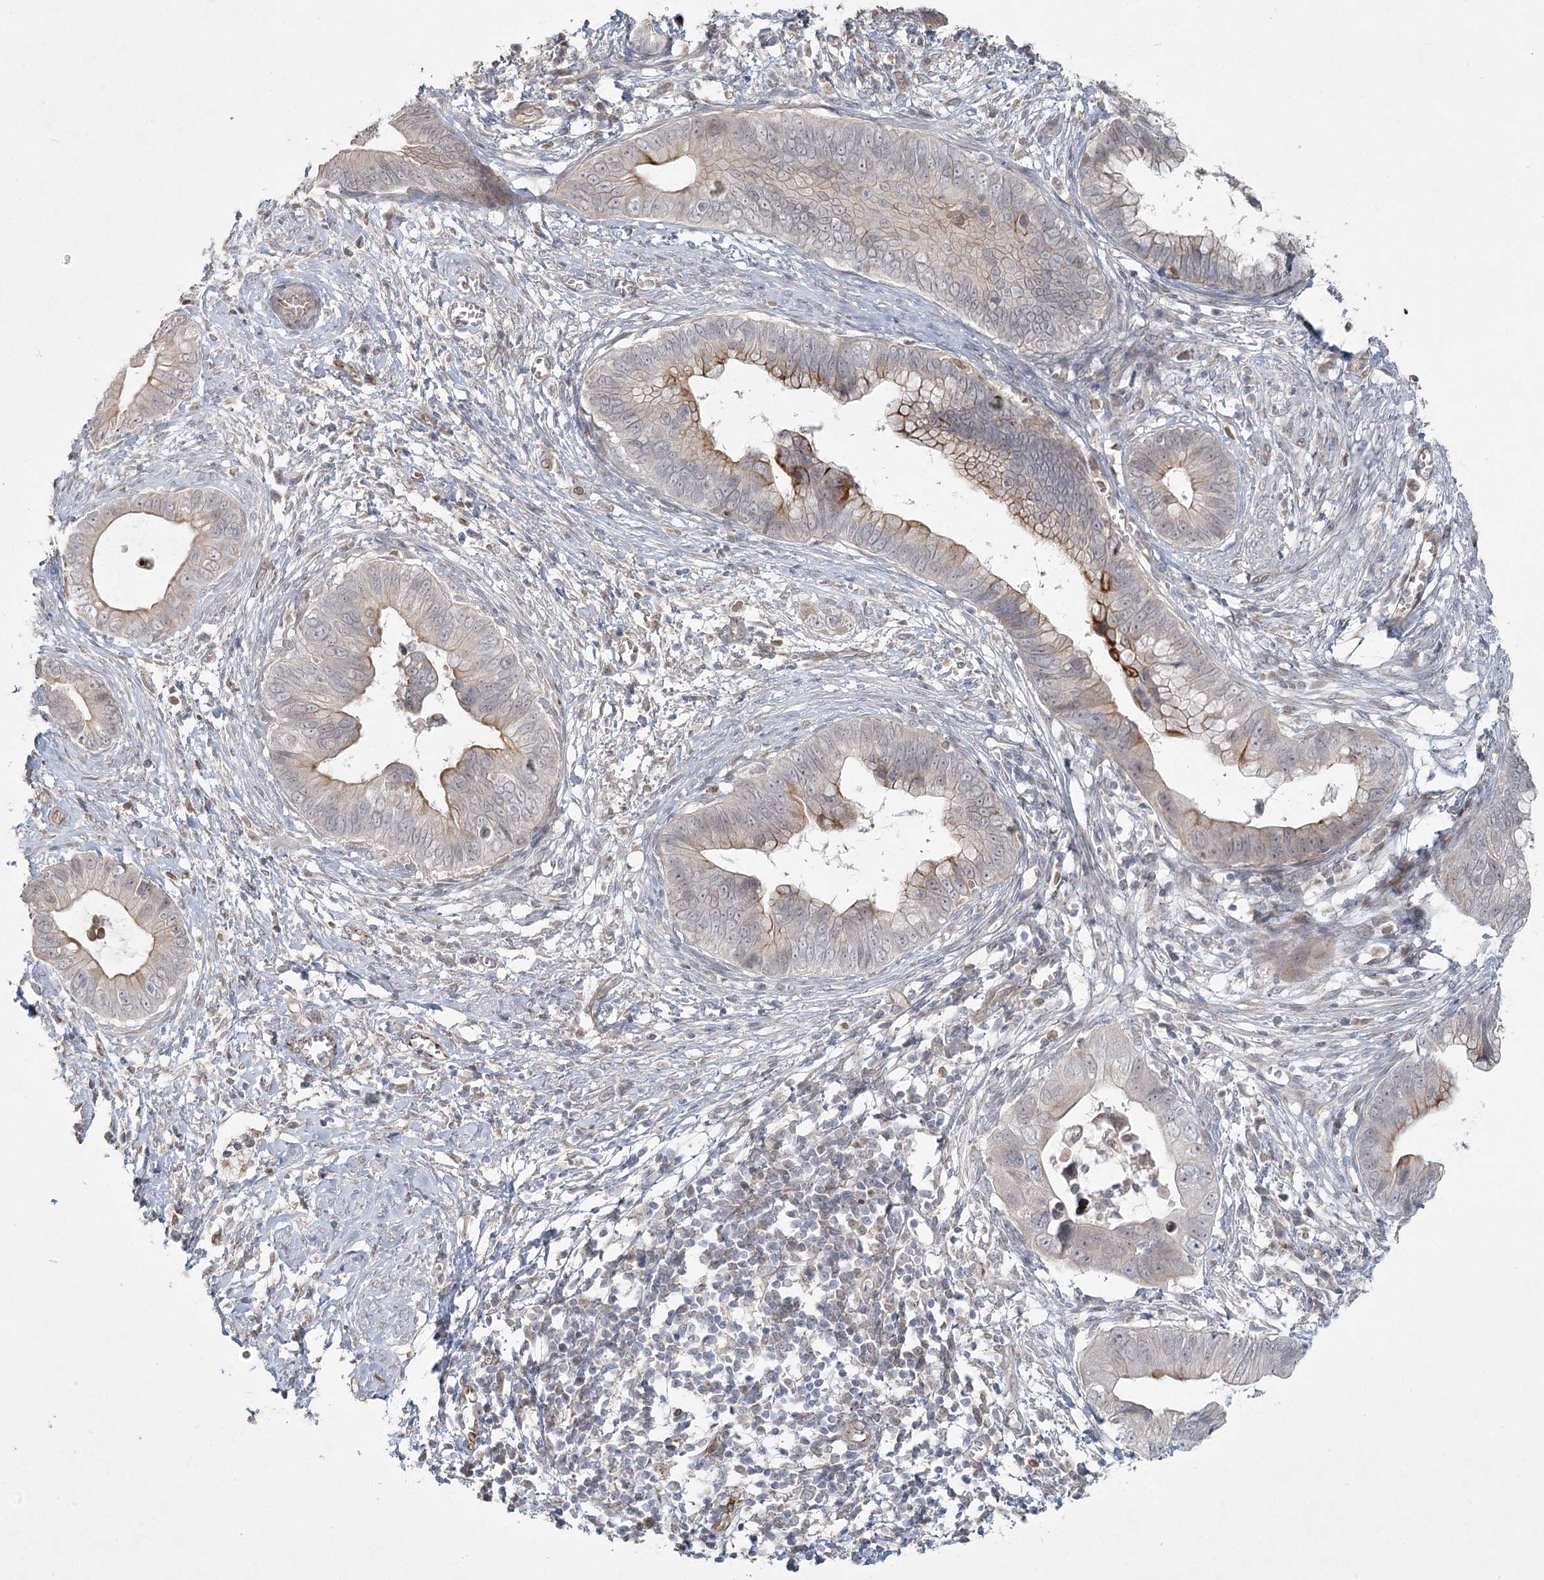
{"staining": {"intensity": "moderate", "quantity": "<25%", "location": "cytoplasmic/membranous"}, "tissue": "cervical cancer", "cell_type": "Tumor cells", "image_type": "cancer", "snomed": [{"axis": "morphology", "description": "Adenocarcinoma, NOS"}, {"axis": "topography", "description": "Cervix"}], "caption": "IHC staining of adenocarcinoma (cervical), which shows low levels of moderate cytoplasmic/membranous expression in approximately <25% of tumor cells indicating moderate cytoplasmic/membranous protein expression. The staining was performed using DAB (3,3'-diaminobenzidine) (brown) for protein detection and nuclei were counterstained in hematoxylin (blue).", "gene": "LRP2BP", "patient": {"sex": "female", "age": 44}}